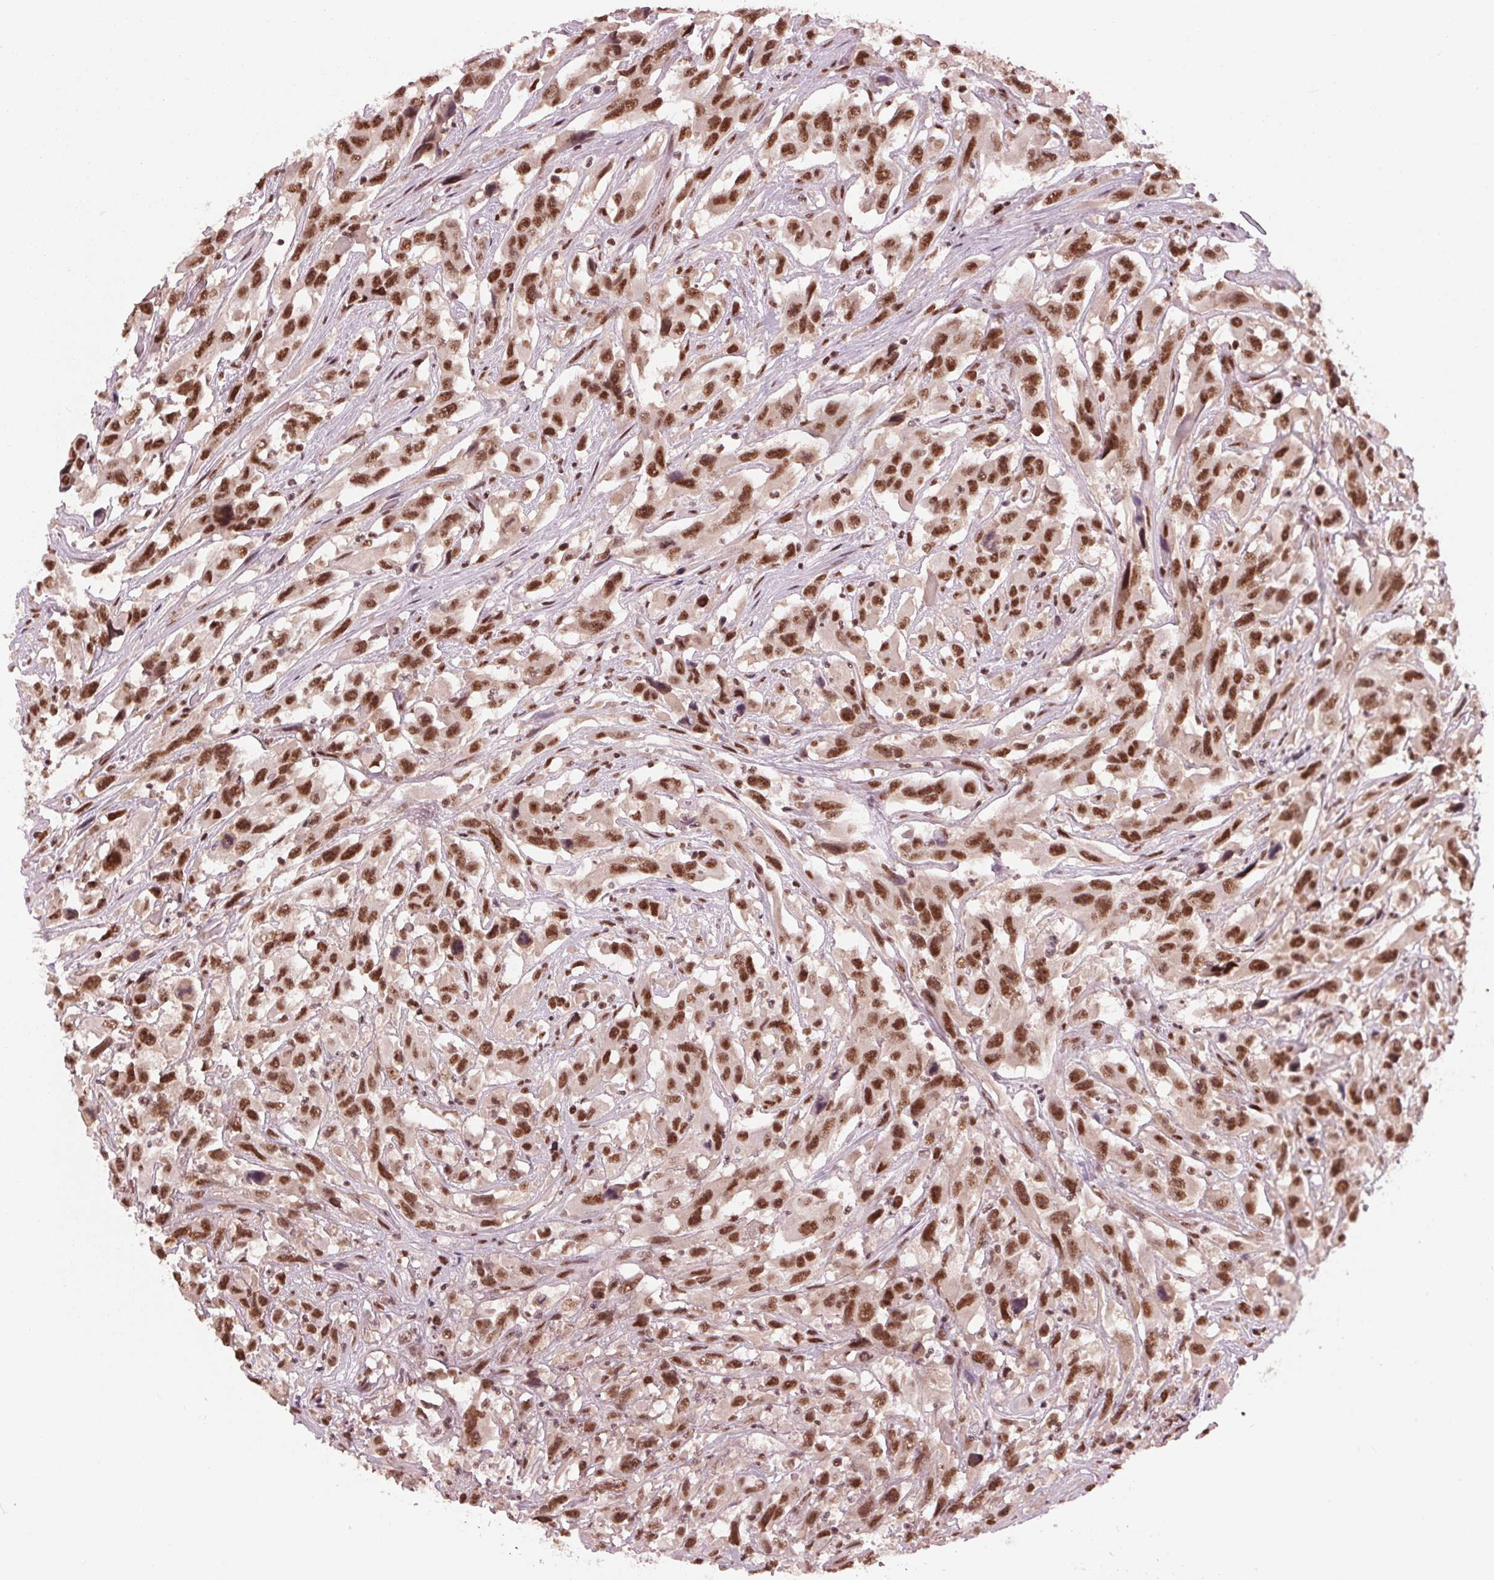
{"staining": {"intensity": "strong", "quantity": ">75%", "location": "nuclear"}, "tissue": "urothelial cancer", "cell_type": "Tumor cells", "image_type": "cancer", "snomed": [{"axis": "morphology", "description": "Urothelial carcinoma, High grade"}, {"axis": "topography", "description": "Urinary bladder"}], "caption": "Immunohistochemical staining of human urothelial carcinoma (high-grade) shows high levels of strong nuclear positivity in about >75% of tumor cells. The protein of interest is shown in brown color, while the nuclei are stained blue.", "gene": "LSM2", "patient": {"sex": "male", "age": 53}}